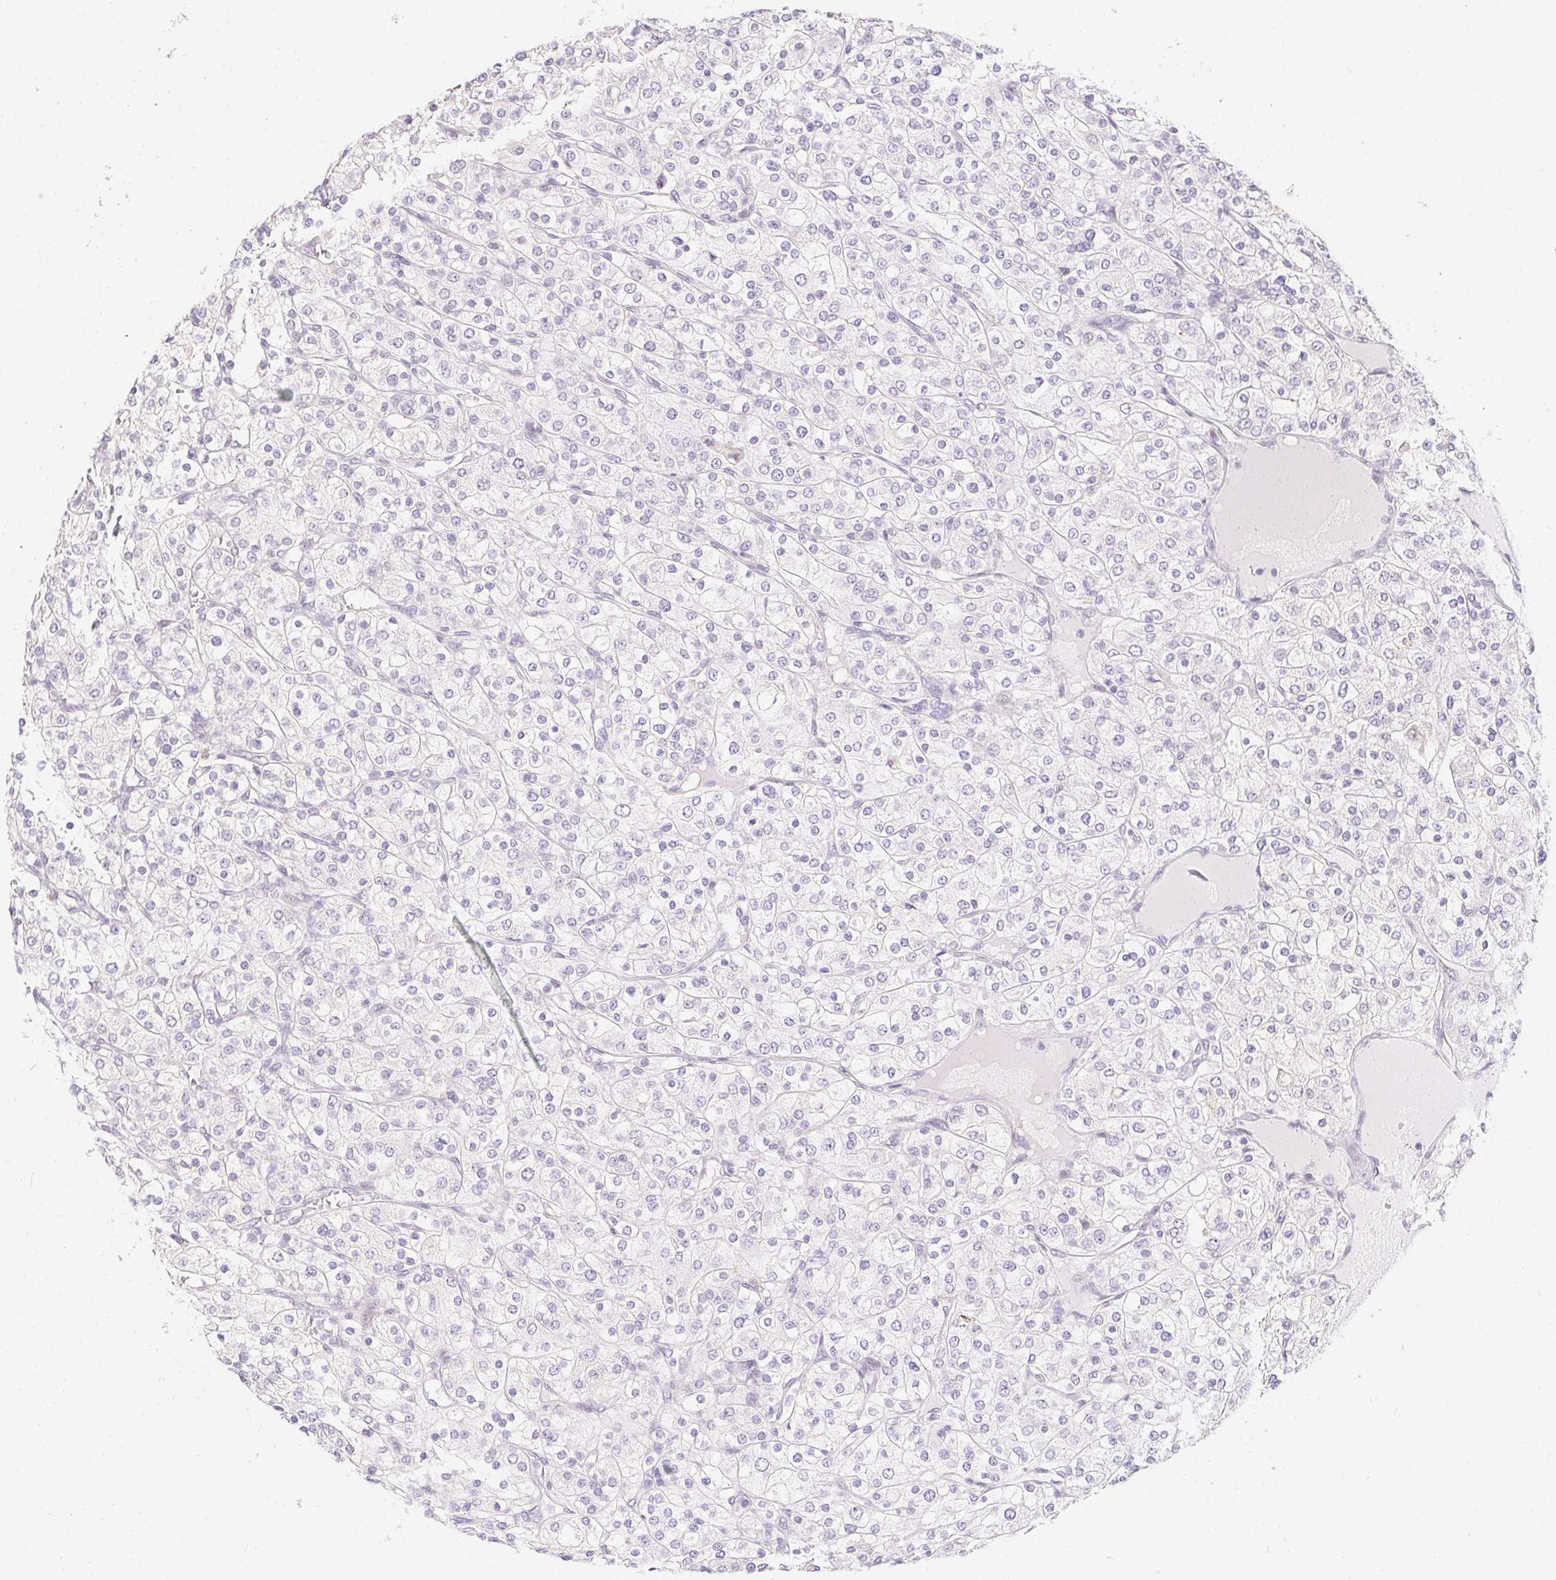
{"staining": {"intensity": "negative", "quantity": "none", "location": "none"}, "tissue": "renal cancer", "cell_type": "Tumor cells", "image_type": "cancer", "snomed": [{"axis": "morphology", "description": "Adenocarcinoma, NOS"}, {"axis": "topography", "description": "Kidney"}], "caption": "The immunohistochemistry photomicrograph has no significant staining in tumor cells of renal adenocarcinoma tissue.", "gene": "MORC1", "patient": {"sex": "male", "age": 80}}